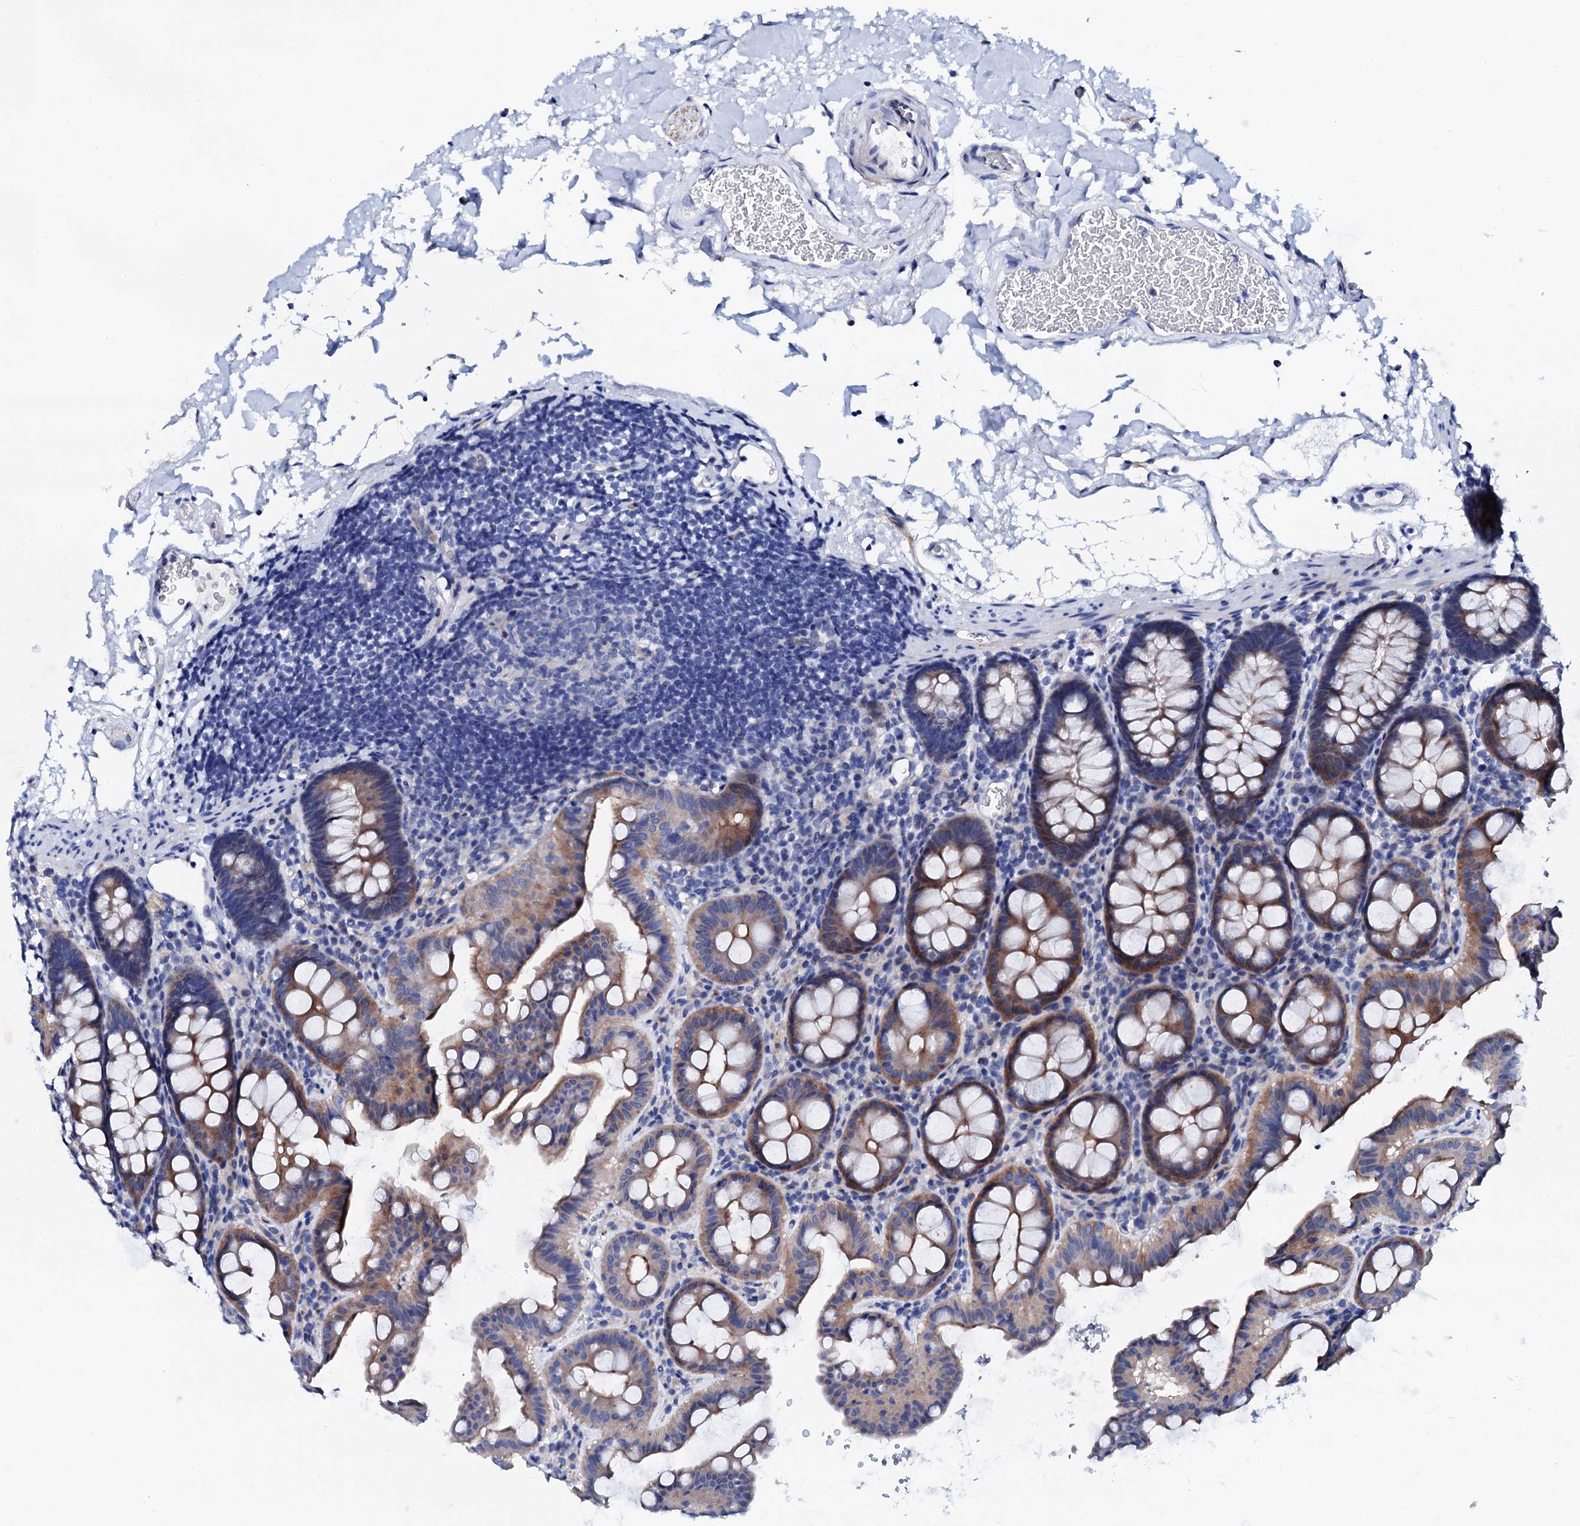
{"staining": {"intensity": "negative", "quantity": "none", "location": "none"}, "tissue": "colon", "cell_type": "Endothelial cells", "image_type": "normal", "snomed": [{"axis": "morphology", "description": "Normal tissue, NOS"}, {"axis": "topography", "description": "Colon"}], "caption": "High magnification brightfield microscopy of normal colon stained with DAB (3,3'-diaminobenzidine) (brown) and counterstained with hematoxylin (blue): endothelial cells show no significant expression.", "gene": "TRDN", "patient": {"sex": "male", "age": 75}}